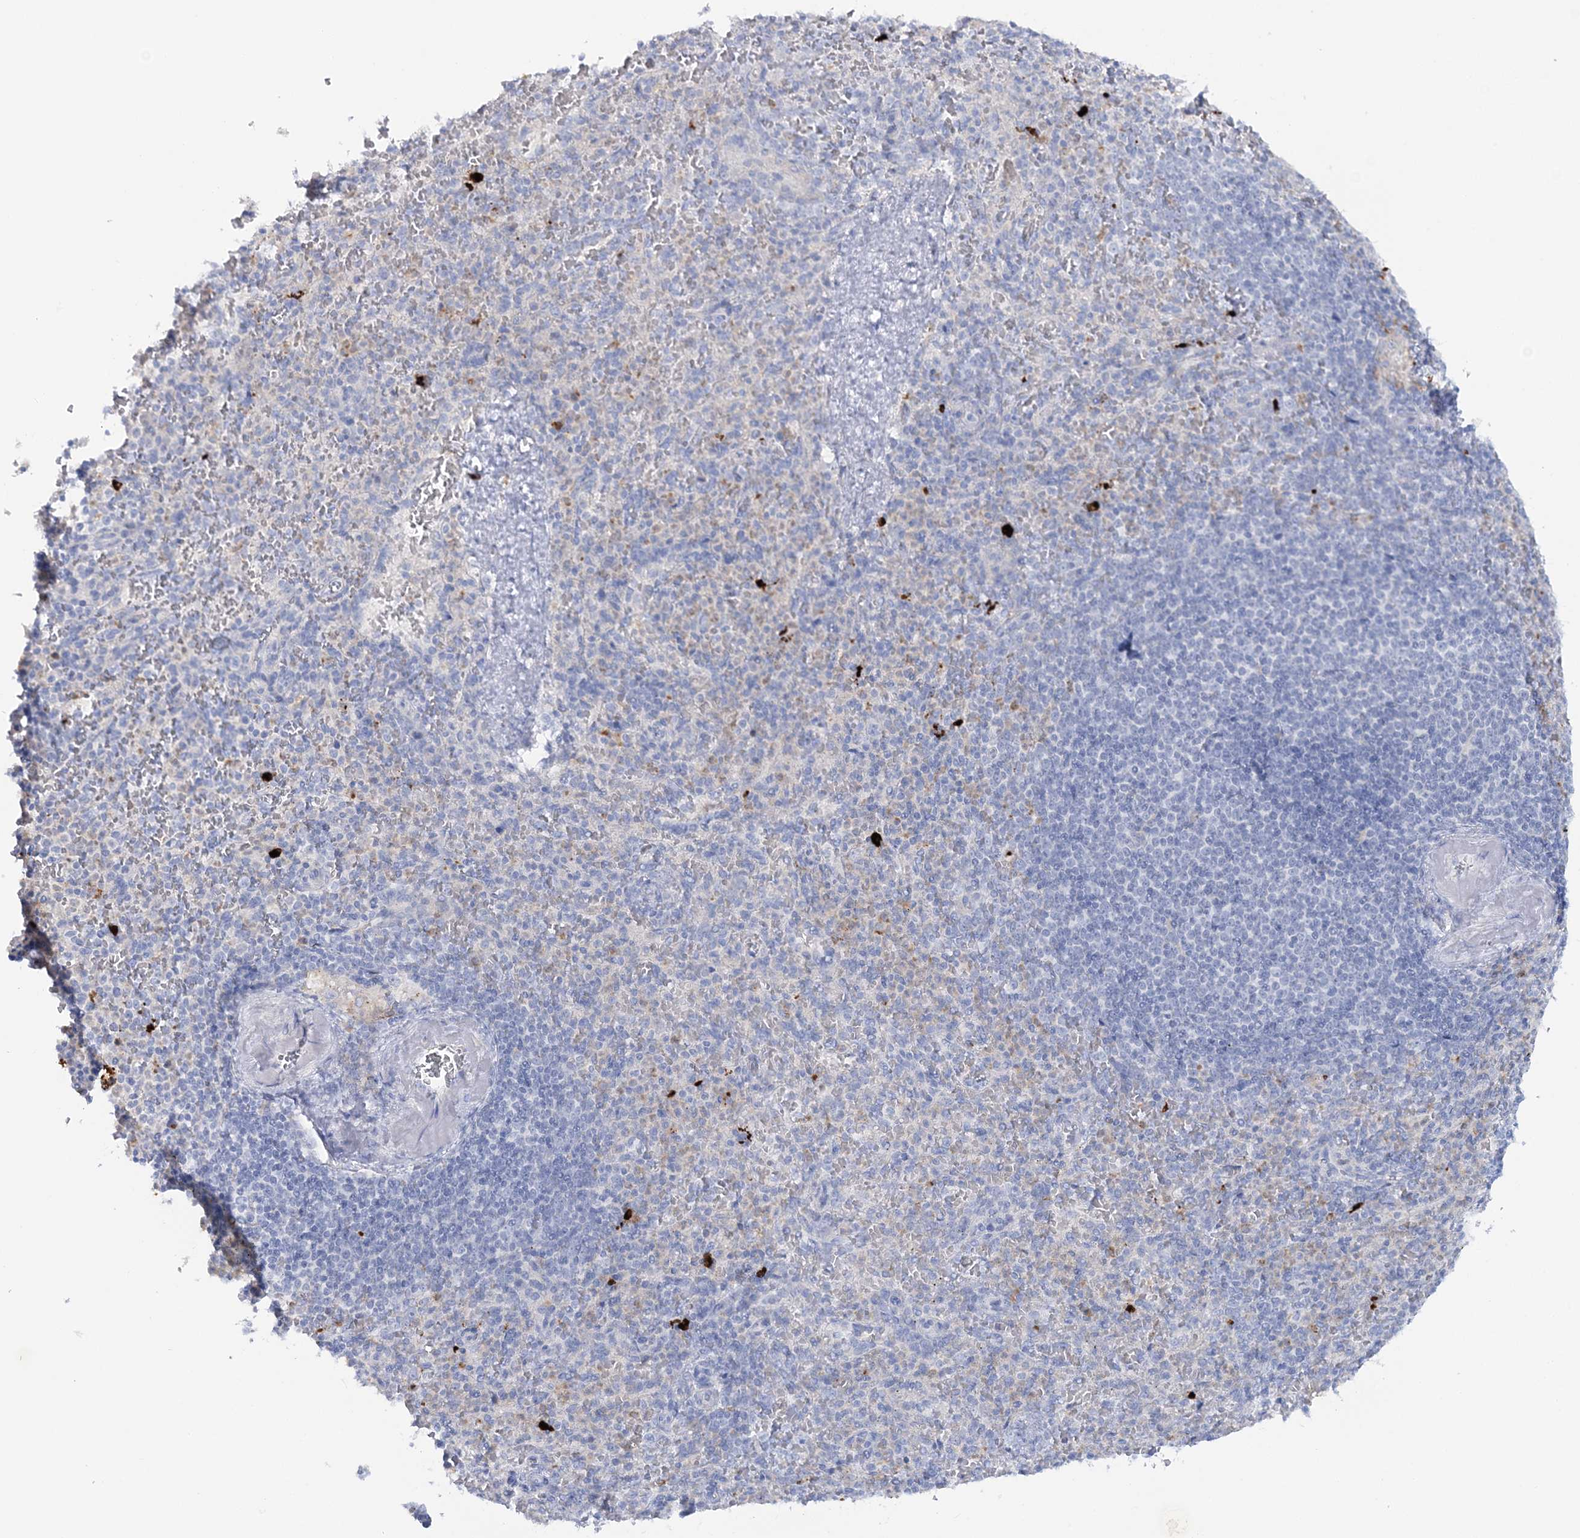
{"staining": {"intensity": "negative", "quantity": "none", "location": "none"}, "tissue": "spleen", "cell_type": "Cells in red pulp", "image_type": "normal", "snomed": [{"axis": "morphology", "description": "Normal tissue, NOS"}, {"axis": "topography", "description": "Spleen"}], "caption": "Cells in red pulp are negative for protein expression in normal human spleen. (DAB immunohistochemistry with hematoxylin counter stain).", "gene": "WDSUB1", "patient": {"sex": "female", "age": 74}}